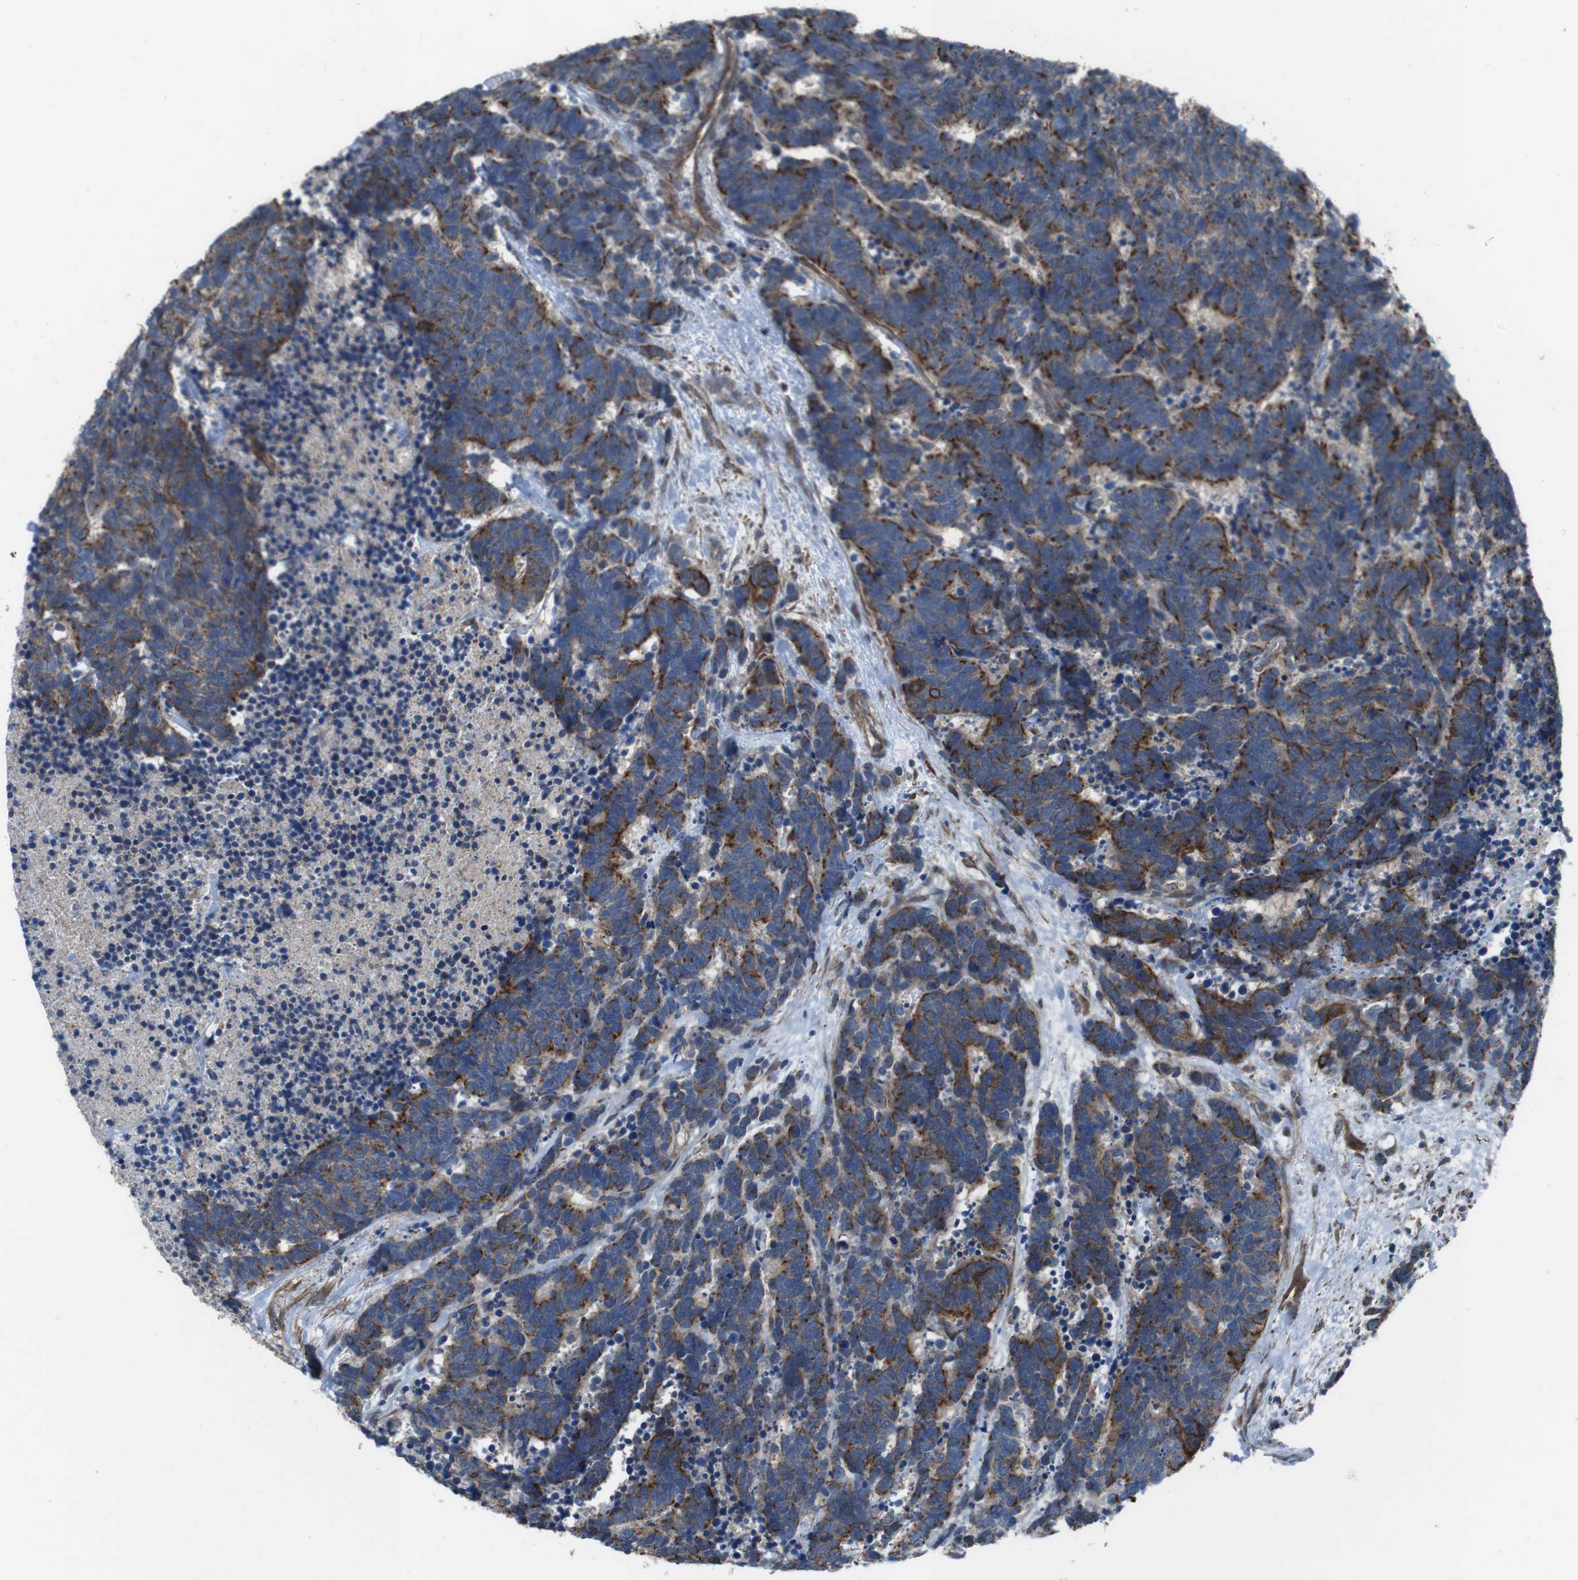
{"staining": {"intensity": "moderate", "quantity": "25%-75%", "location": "cytoplasmic/membranous"}, "tissue": "carcinoid", "cell_type": "Tumor cells", "image_type": "cancer", "snomed": [{"axis": "morphology", "description": "Carcinoma, NOS"}, {"axis": "morphology", "description": "Carcinoid, malignant, NOS"}, {"axis": "topography", "description": "Urinary bladder"}], "caption": "Approximately 25%-75% of tumor cells in carcinoid display moderate cytoplasmic/membranous protein expression as visualized by brown immunohistochemical staining.", "gene": "FAM174B", "patient": {"sex": "male", "age": 57}}